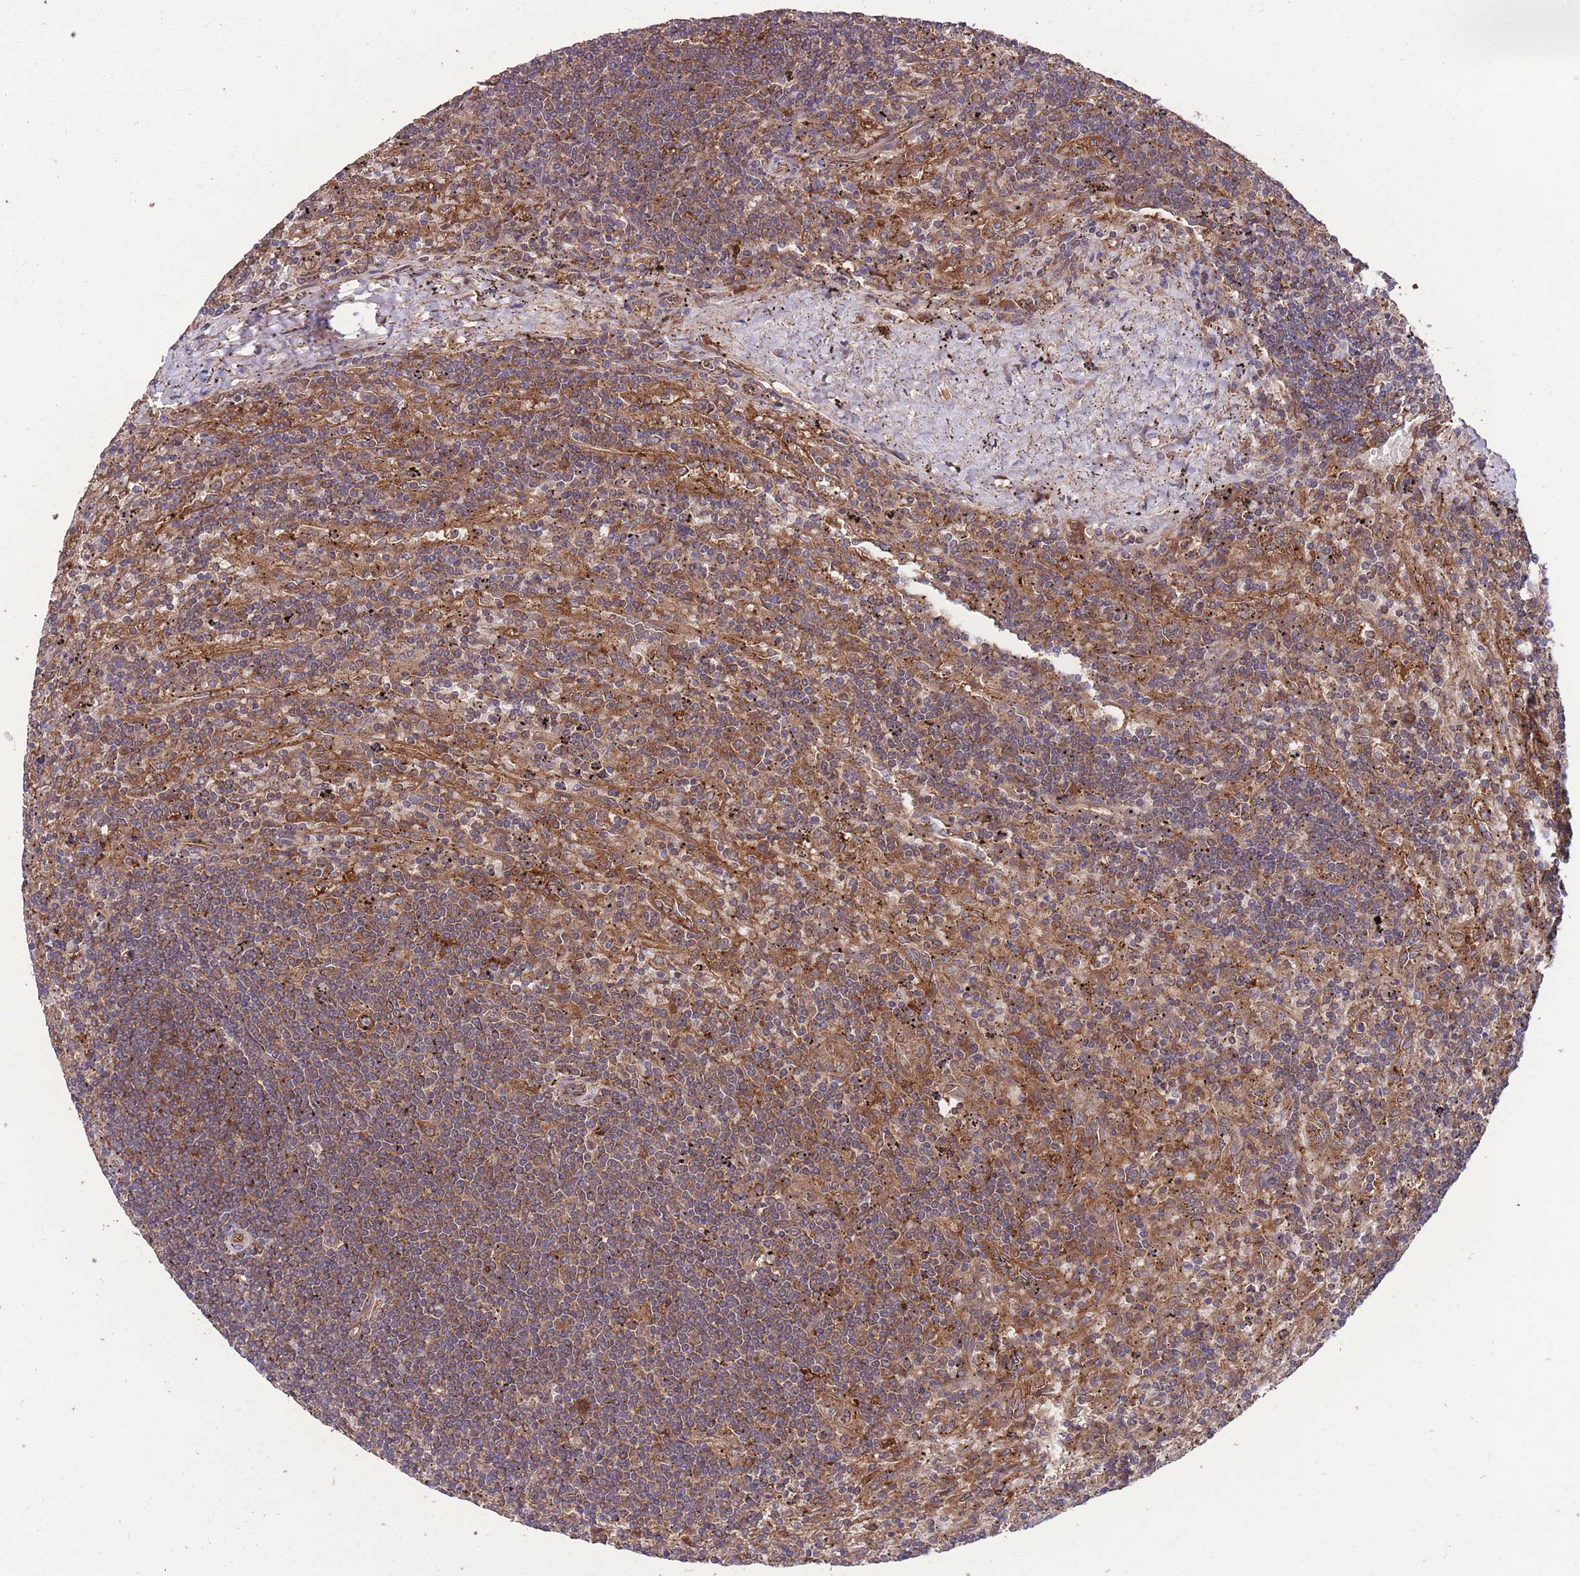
{"staining": {"intensity": "strong", "quantity": "25%-75%", "location": "cytoplasmic/membranous"}, "tissue": "lymphoma", "cell_type": "Tumor cells", "image_type": "cancer", "snomed": [{"axis": "morphology", "description": "Malignant lymphoma, non-Hodgkin's type, Low grade"}, {"axis": "topography", "description": "Spleen"}], "caption": "Low-grade malignant lymphoma, non-Hodgkin's type stained for a protein shows strong cytoplasmic/membranous positivity in tumor cells.", "gene": "ZPR1", "patient": {"sex": "male", "age": 76}}